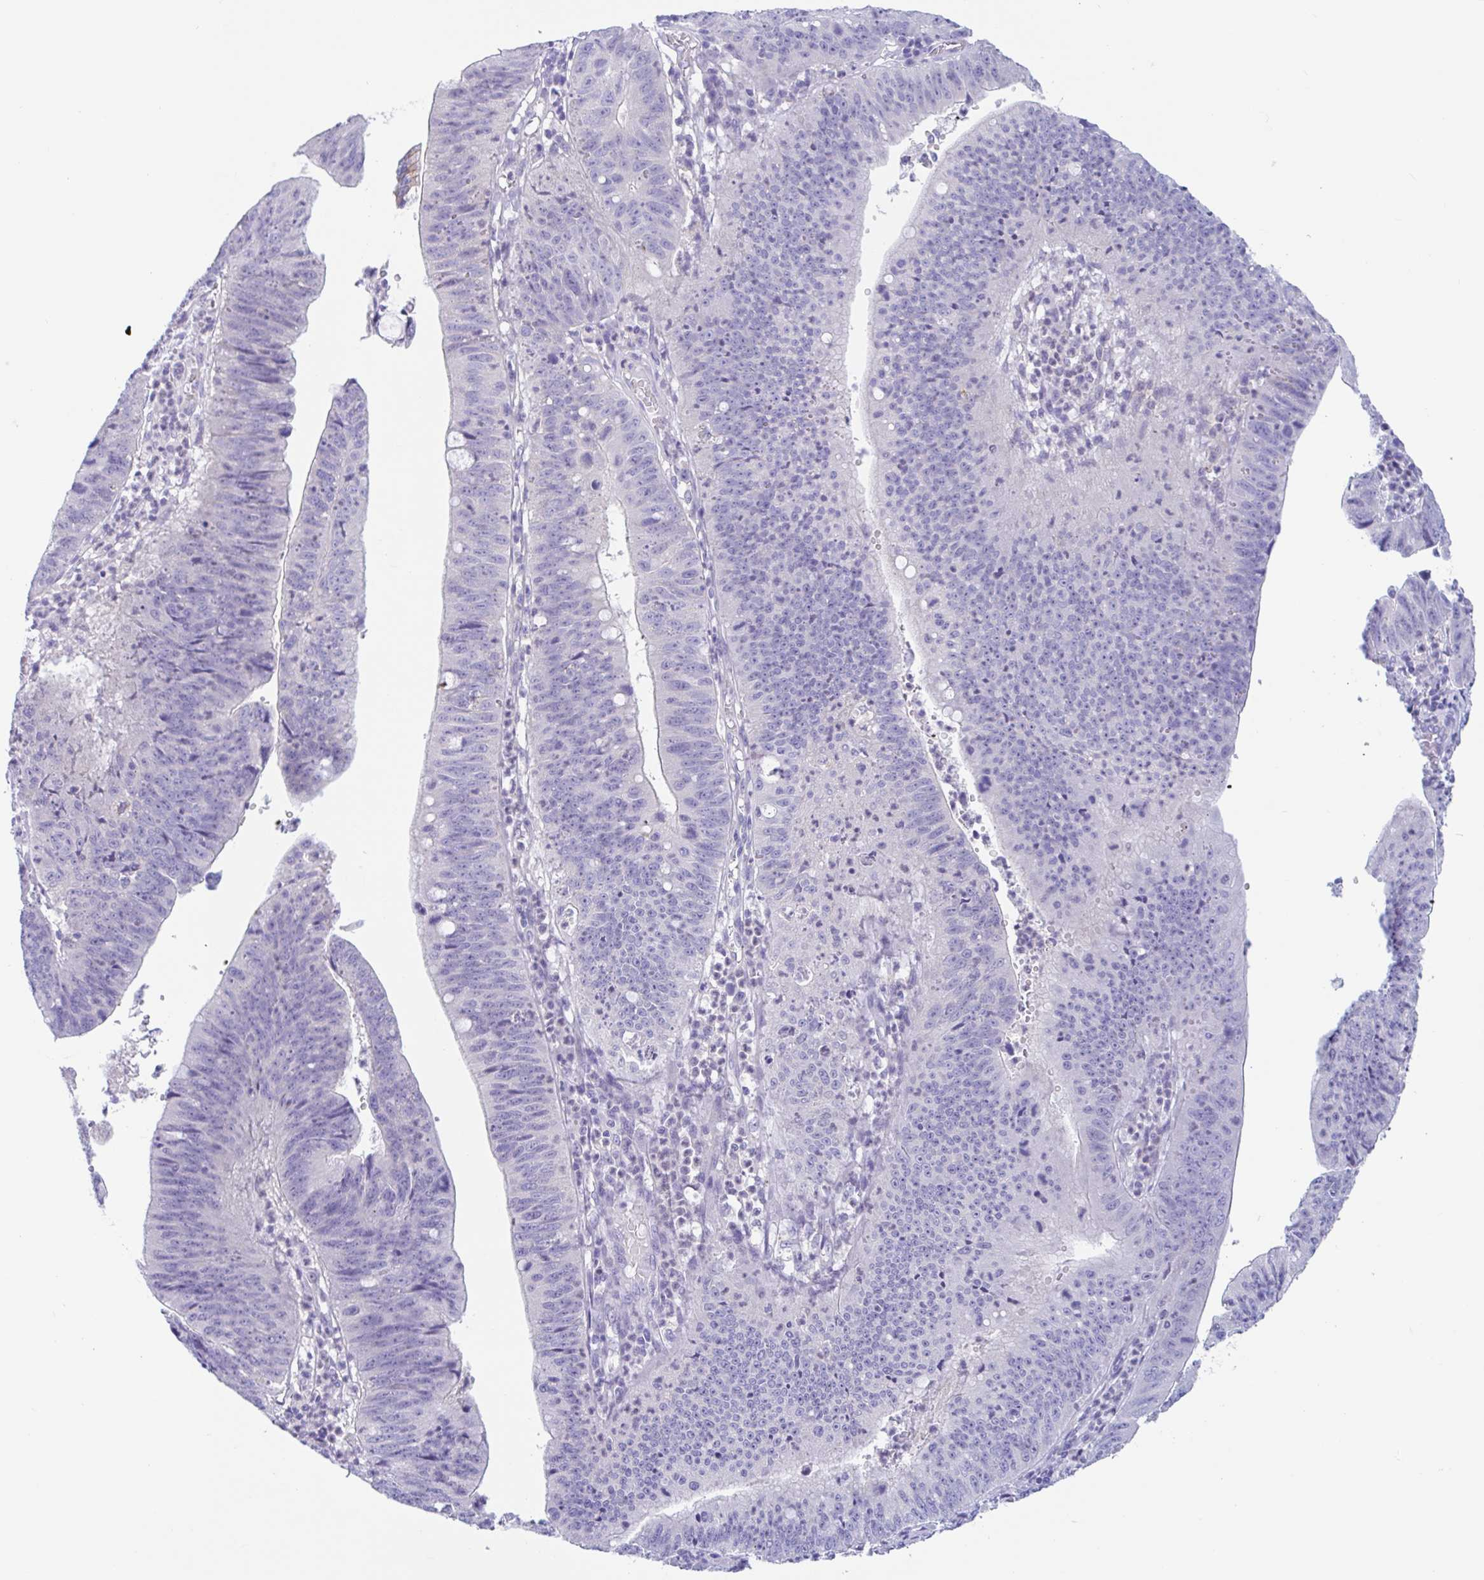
{"staining": {"intensity": "negative", "quantity": "none", "location": "none"}, "tissue": "stomach cancer", "cell_type": "Tumor cells", "image_type": "cancer", "snomed": [{"axis": "morphology", "description": "Adenocarcinoma, NOS"}, {"axis": "topography", "description": "Stomach"}], "caption": "IHC photomicrograph of human stomach adenocarcinoma stained for a protein (brown), which demonstrates no positivity in tumor cells.", "gene": "OR6N2", "patient": {"sex": "male", "age": 59}}